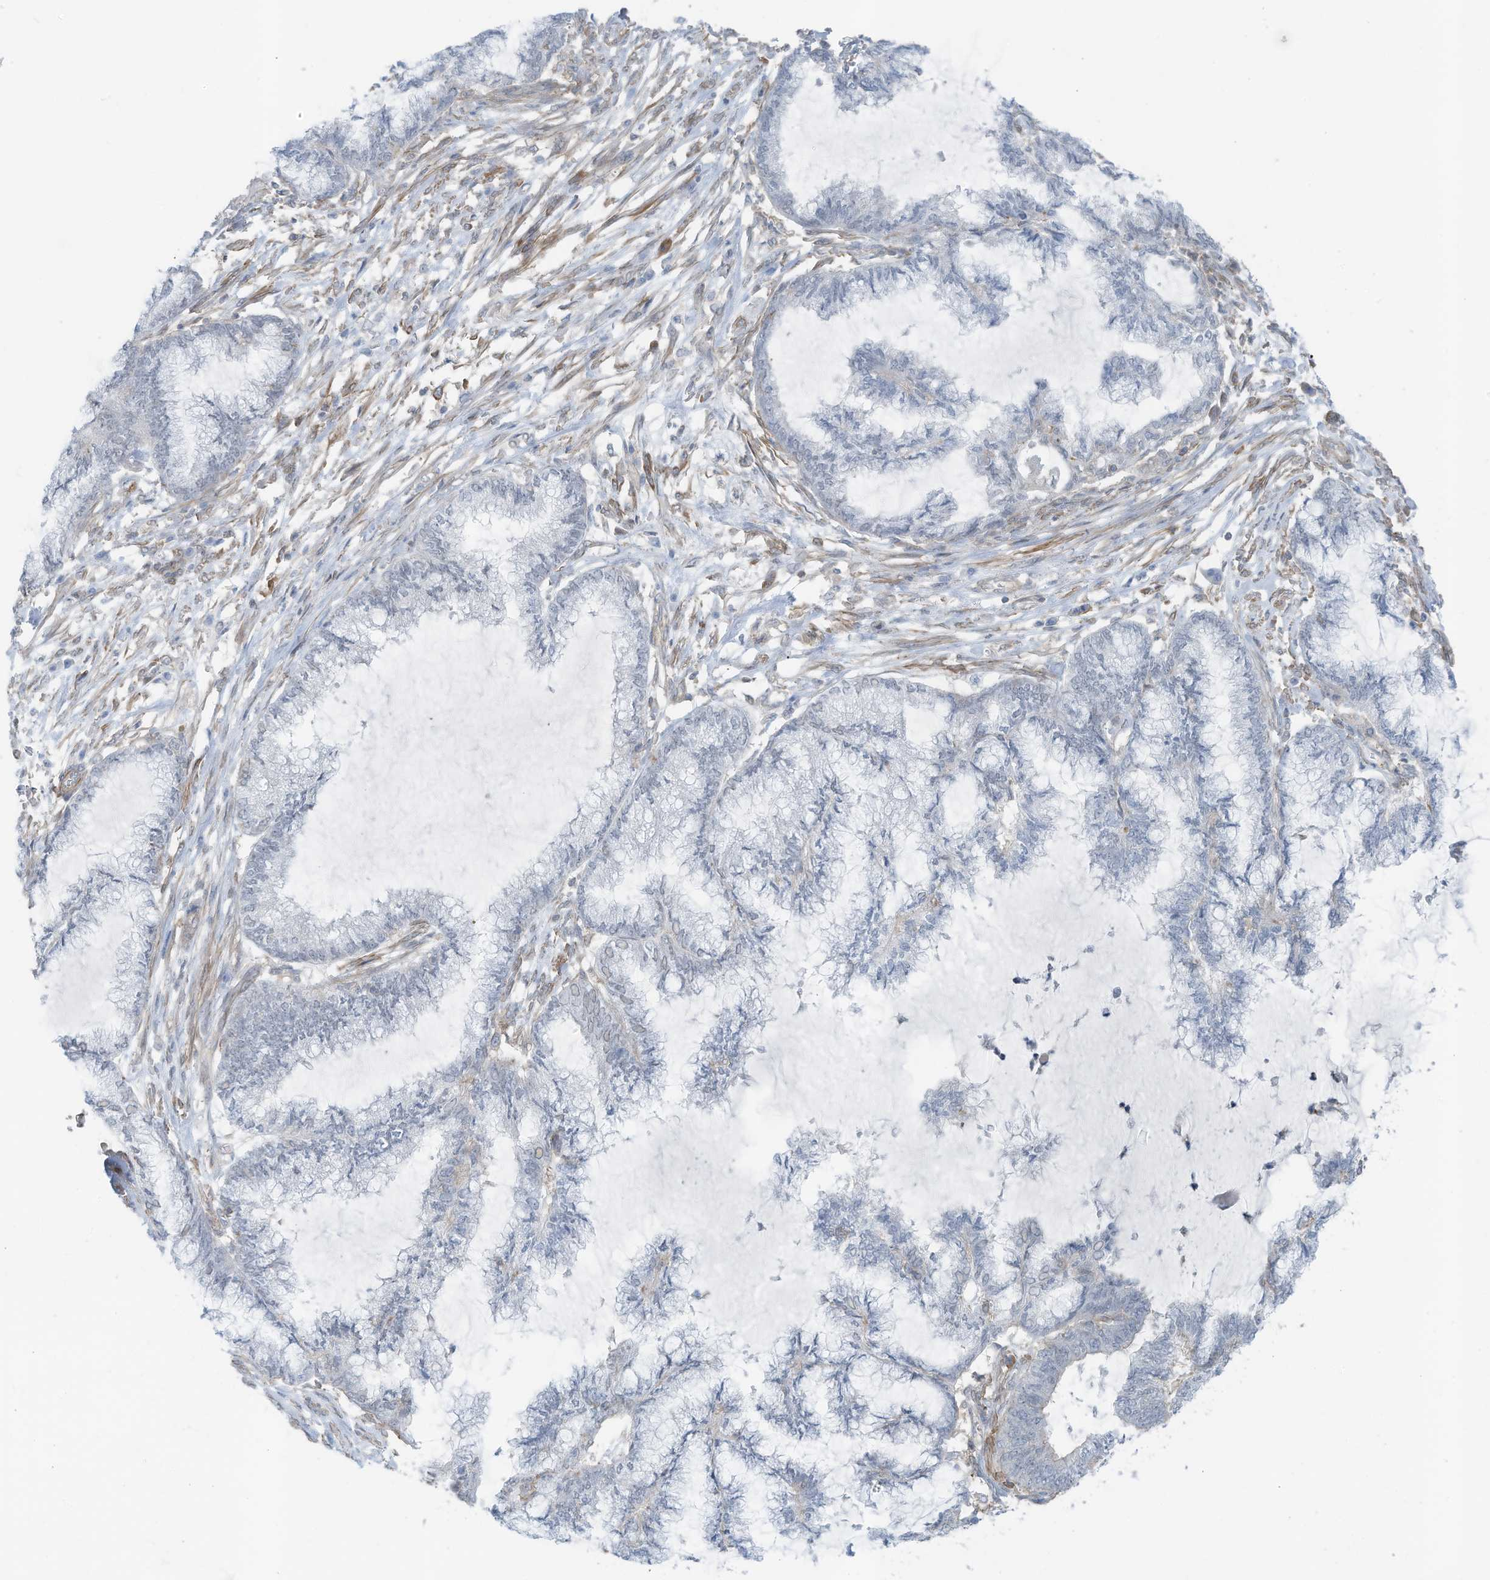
{"staining": {"intensity": "negative", "quantity": "none", "location": "none"}, "tissue": "endometrial cancer", "cell_type": "Tumor cells", "image_type": "cancer", "snomed": [{"axis": "morphology", "description": "Adenocarcinoma, NOS"}, {"axis": "topography", "description": "Endometrium"}], "caption": "High power microscopy histopathology image of an immunohistochemistry (IHC) photomicrograph of endometrial cancer (adenocarcinoma), revealing no significant staining in tumor cells.", "gene": "ZNF846", "patient": {"sex": "female", "age": 86}}